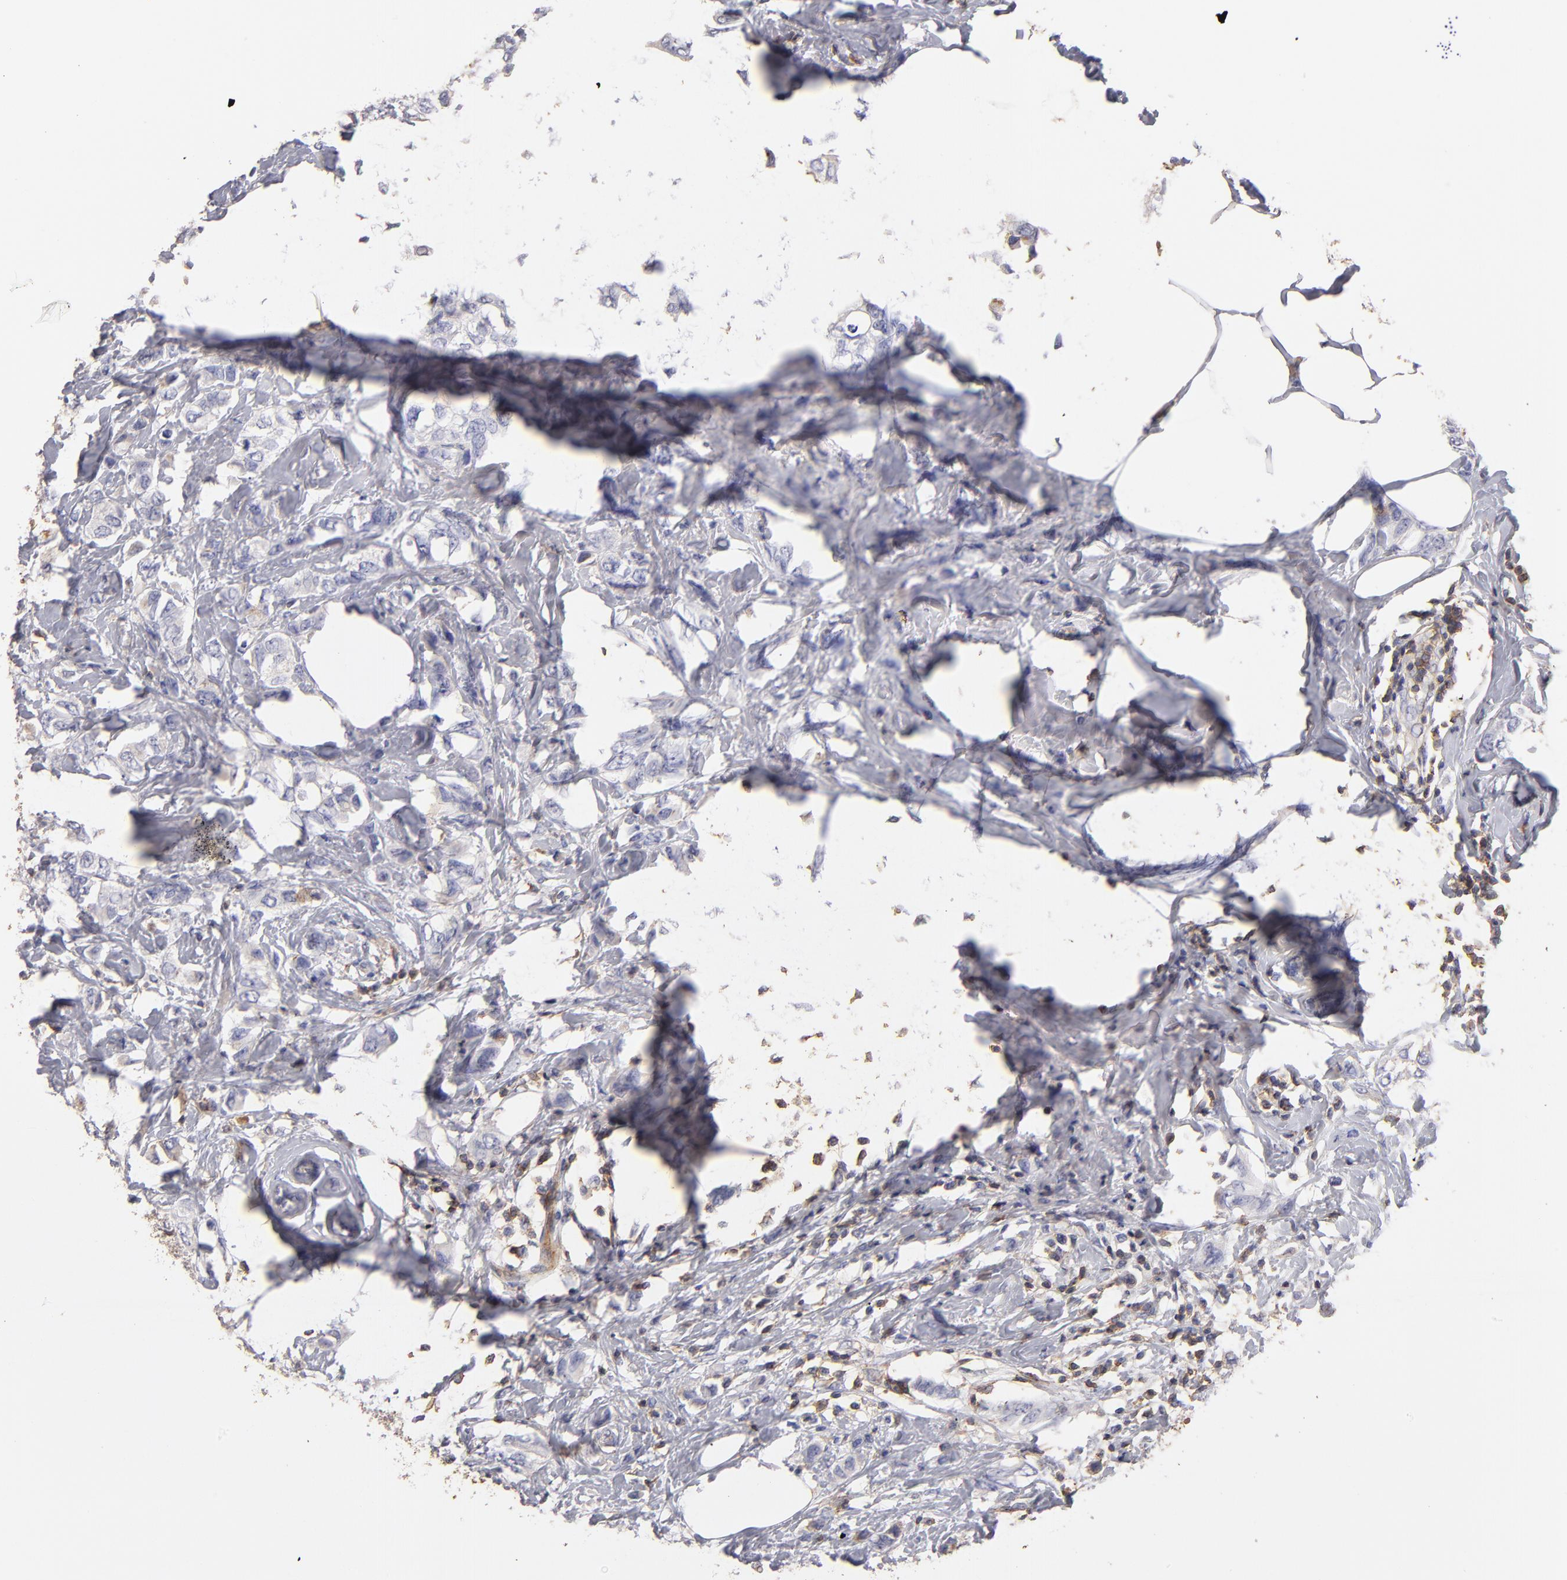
{"staining": {"intensity": "negative", "quantity": "none", "location": "none"}, "tissue": "breast cancer", "cell_type": "Tumor cells", "image_type": "cancer", "snomed": [{"axis": "morphology", "description": "Normal tissue, NOS"}, {"axis": "morphology", "description": "Duct carcinoma"}, {"axis": "topography", "description": "Breast"}], "caption": "A photomicrograph of human breast intraductal carcinoma is negative for staining in tumor cells.", "gene": "ABCB1", "patient": {"sex": "female", "age": 50}}